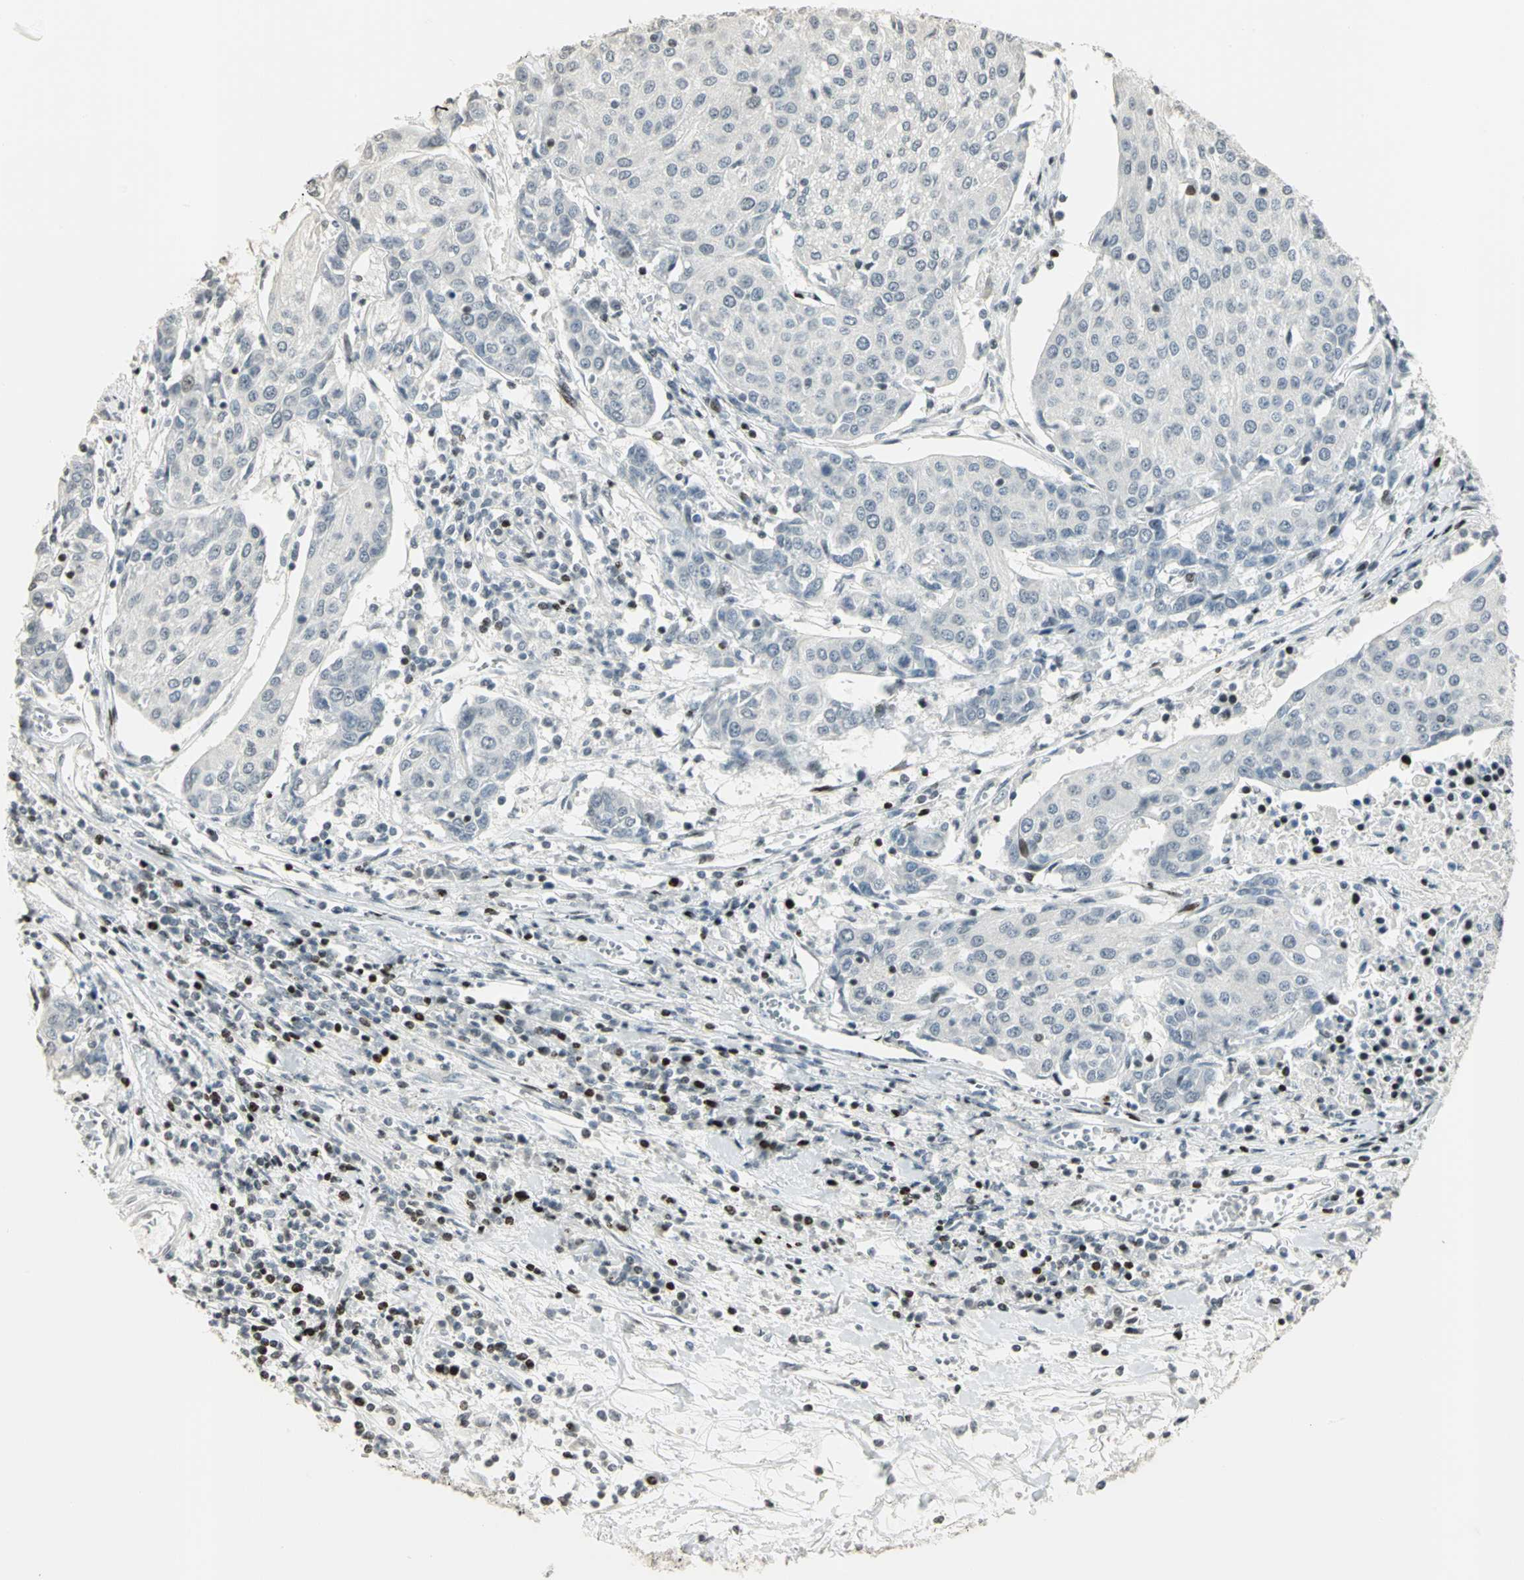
{"staining": {"intensity": "negative", "quantity": "none", "location": "none"}, "tissue": "urothelial cancer", "cell_type": "Tumor cells", "image_type": "cancer", "snomed": [{"axis": "morphology", "description": "Urothelial carcinoma, High grade"}, {"axis": "topography", "description": "Urinary bladder"}], "caption": "IHC histopathology image of human urothelial cancer stained for a protein (brown), which exhibits no staining in tumor cells. (DAB IHC visualized using brightfield microscopy, high magnification).", "gene": "KDM1A", "patient": {"sex": "female", "age": 85}}